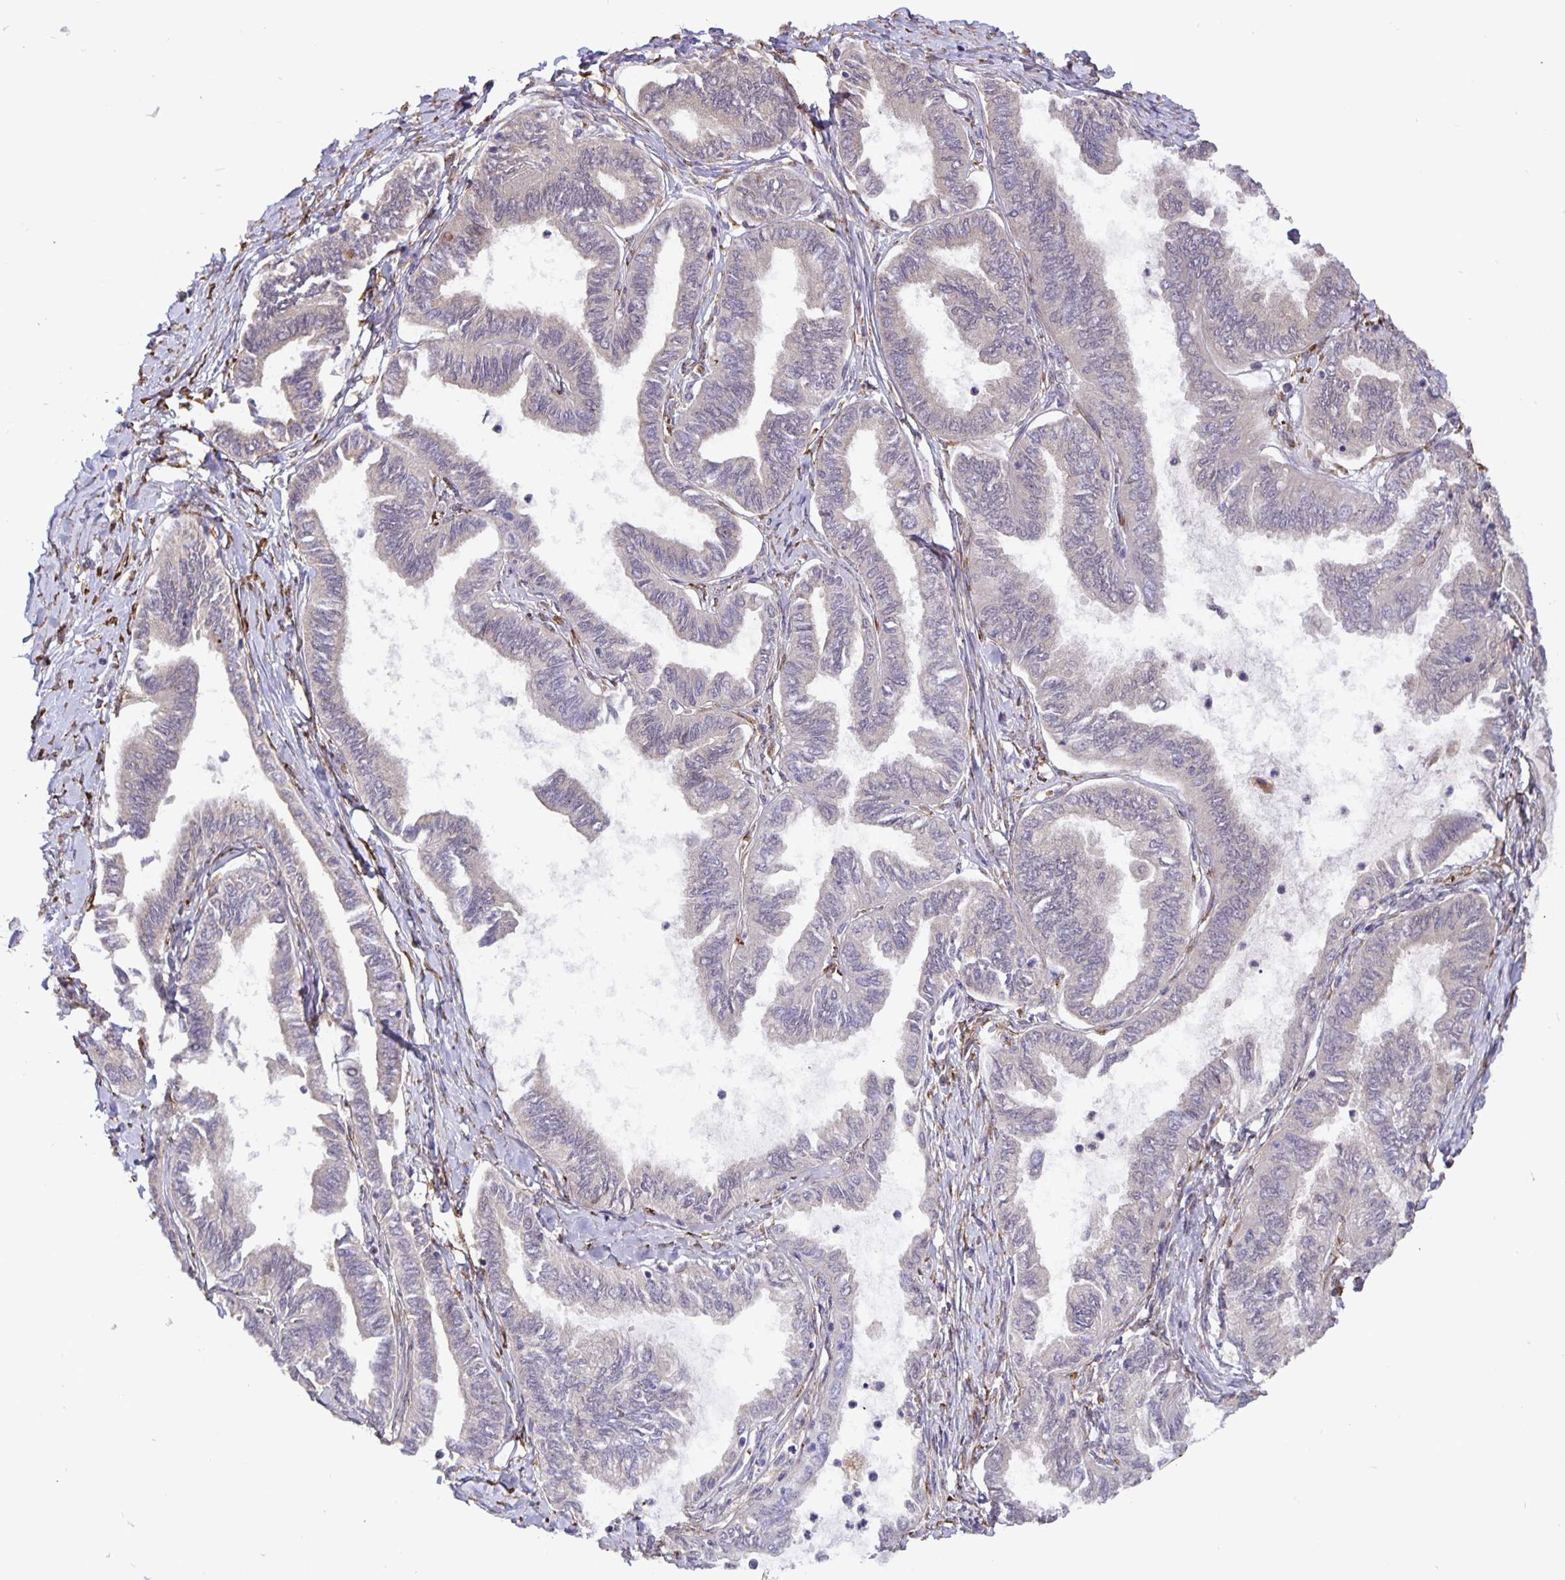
{"staining": {"intensity": "negative", "quantity": "none", "location": "none"}, "tissue": "ovarian cancer", "cell_type": "Tumor cells", "image_type": "cancer", "snomed": [{"axis": "morphology", "description": "Carcinoma, endometroid"}, {"axis": "topography", "description": "Ovary"}], "caption": "Immunohistochemistry (IHC) image of neoplastic tissue: human endometroid carcinoma (ovarian) stained with DAB exhibits no significant protein staining in tumor cells.", "gene": "EML6", "patient": {"sex": "female", "age": 70}}